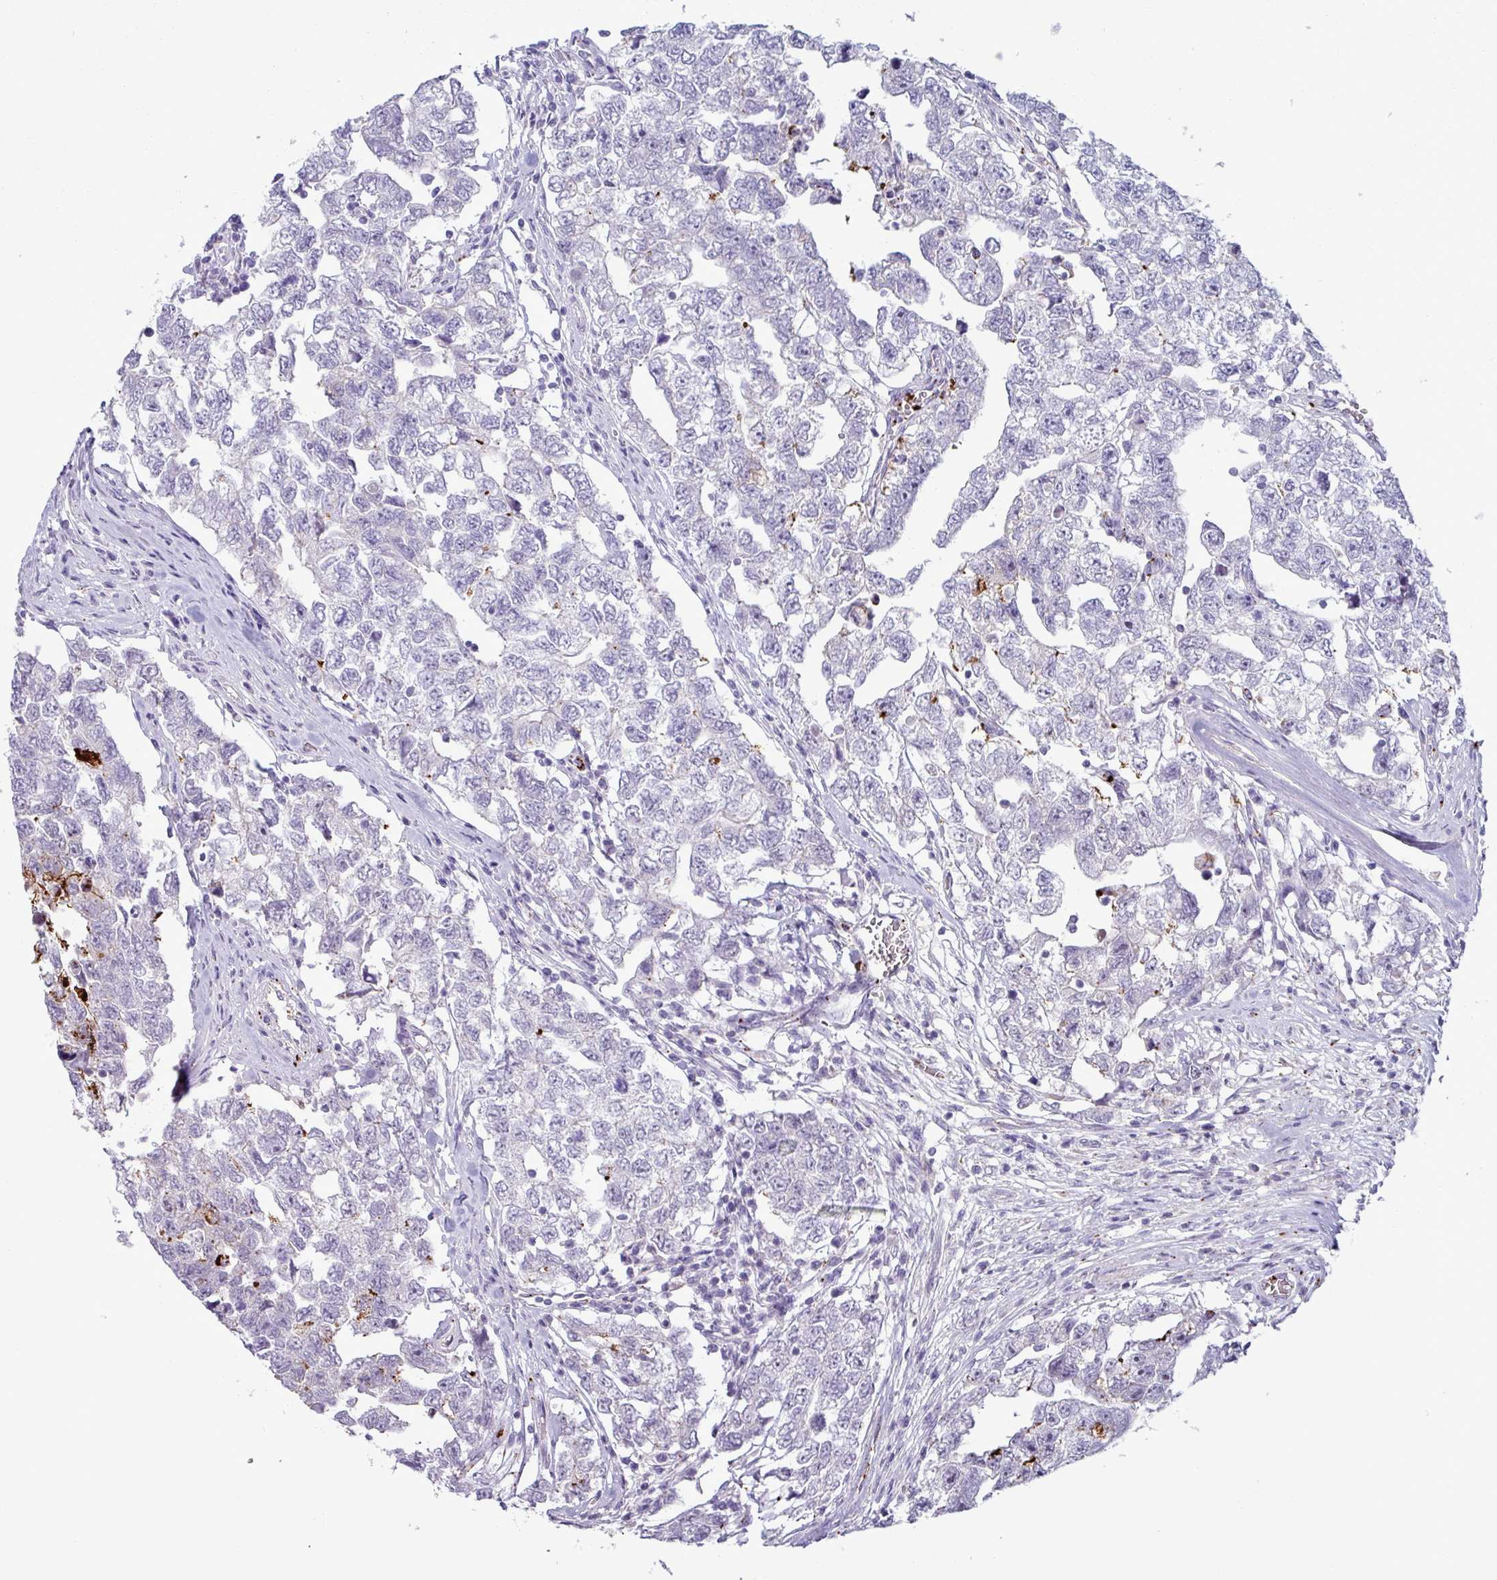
{"staining": {"intensity": "negative", "quantity": "none", "location": "none"}, "tissue": "testis cancer", "cell_type": "Tumor cells", "image_type": "cancer", "snomed": [{"axis": "morphology", "description": "Carcinoma, Embryonal, NOS"}, {"axis": "topography", "description": "Testis"}], "caption": "Embryonal carcinoma (testis) stained for a protein using immunohistochemistry (IHC) displays no expression tumor cells.", "gene": "PLIN2", "patient": {"sex": "male", "age": 22}}